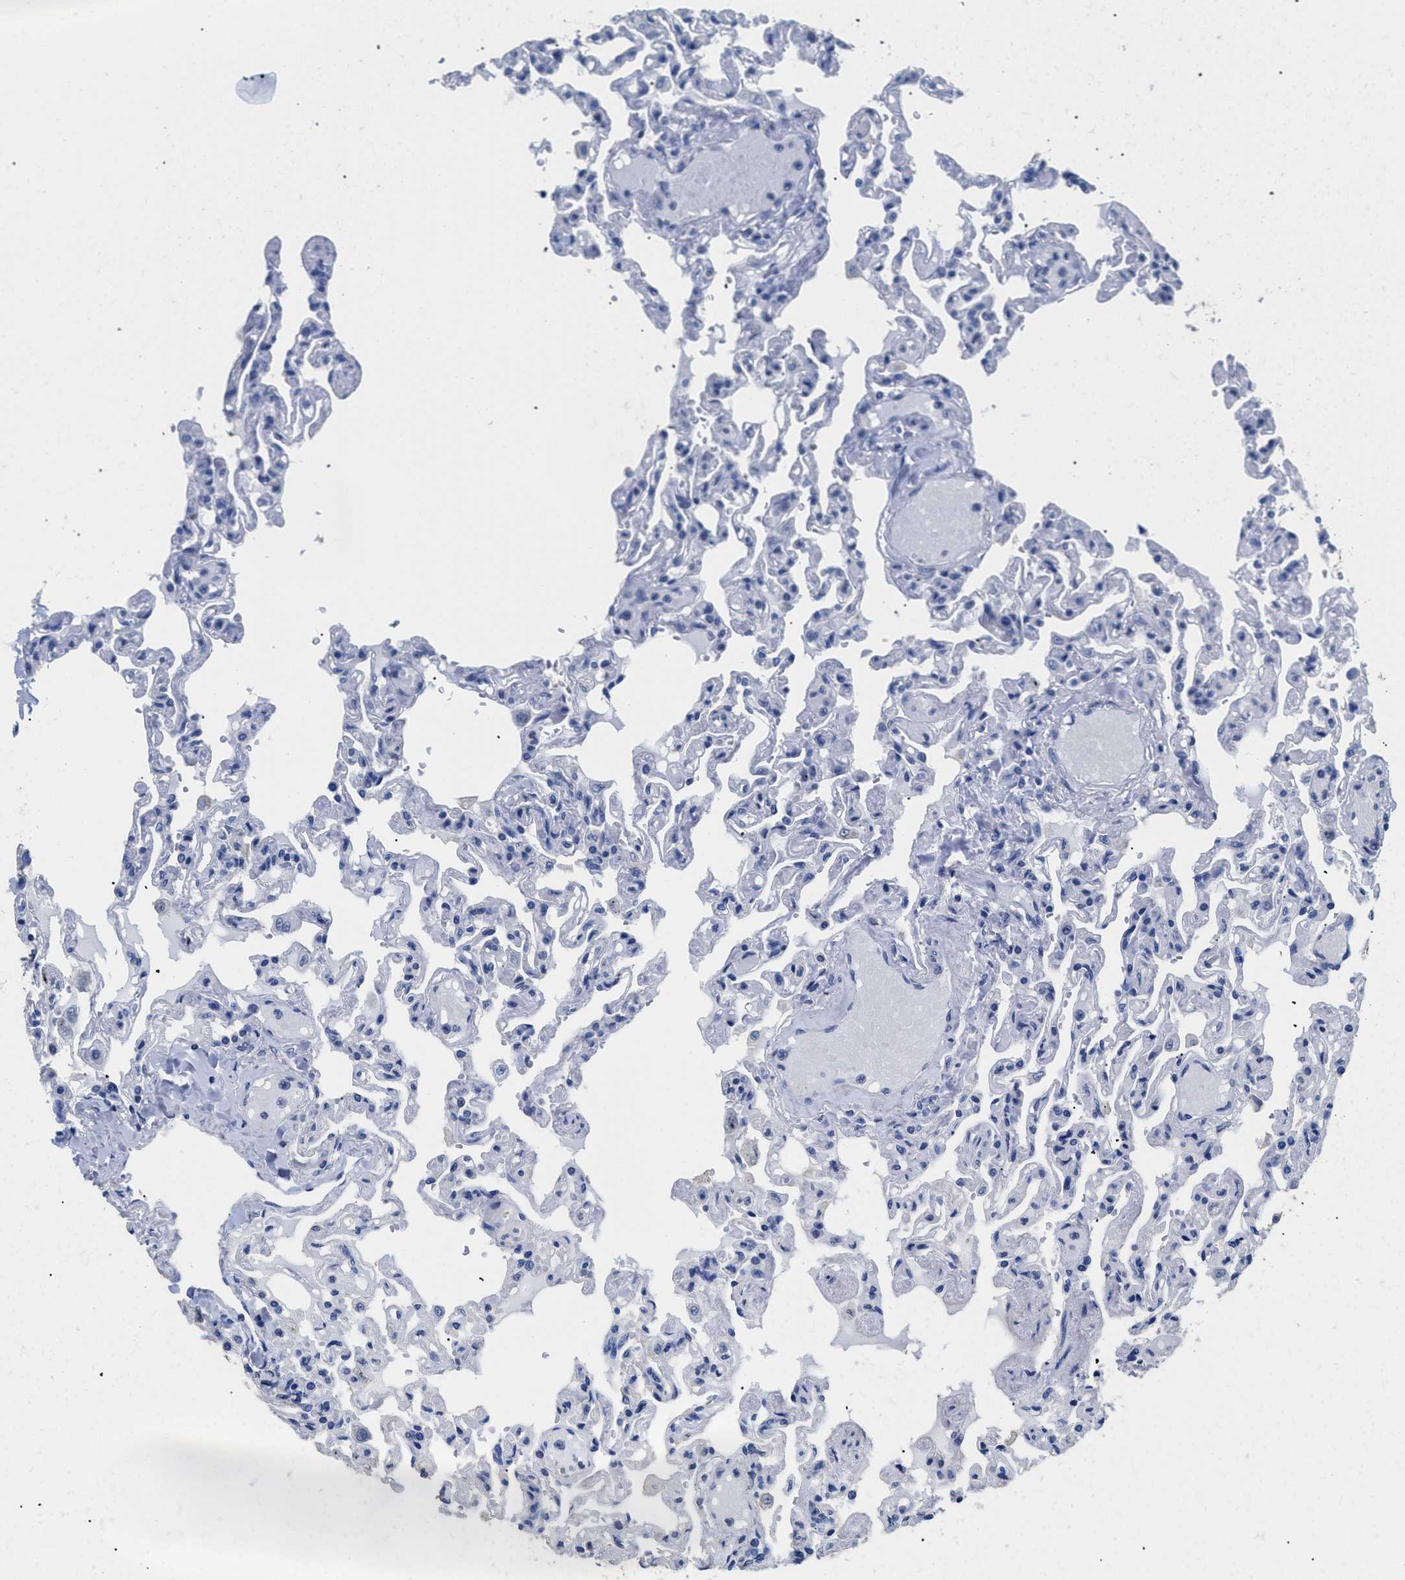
{"staining": {"intensity": "negative", "quantity": "none", "location": "none"}, "tissue": "lung", "cell_type": "Alveolar cells", "image_type": "normal", "snomed": [{"axis": "morphology", "description": "Normal tissue, NOS"}, {"axis": "topography", "description": "Lung"}], "caption": "A high-resolution image shows immunohistochemistry (IHC) staining of normal lung, which reveals no significant positivity in alveolar cells. Brightfield microscopy of IHC stained with DAB (3,3'-diaminobenzidine) (brown) and hematoxylin (blue), captured at high magnification.", "gene": "DLC1", "patient": {"sex": "male", "age": 21}}